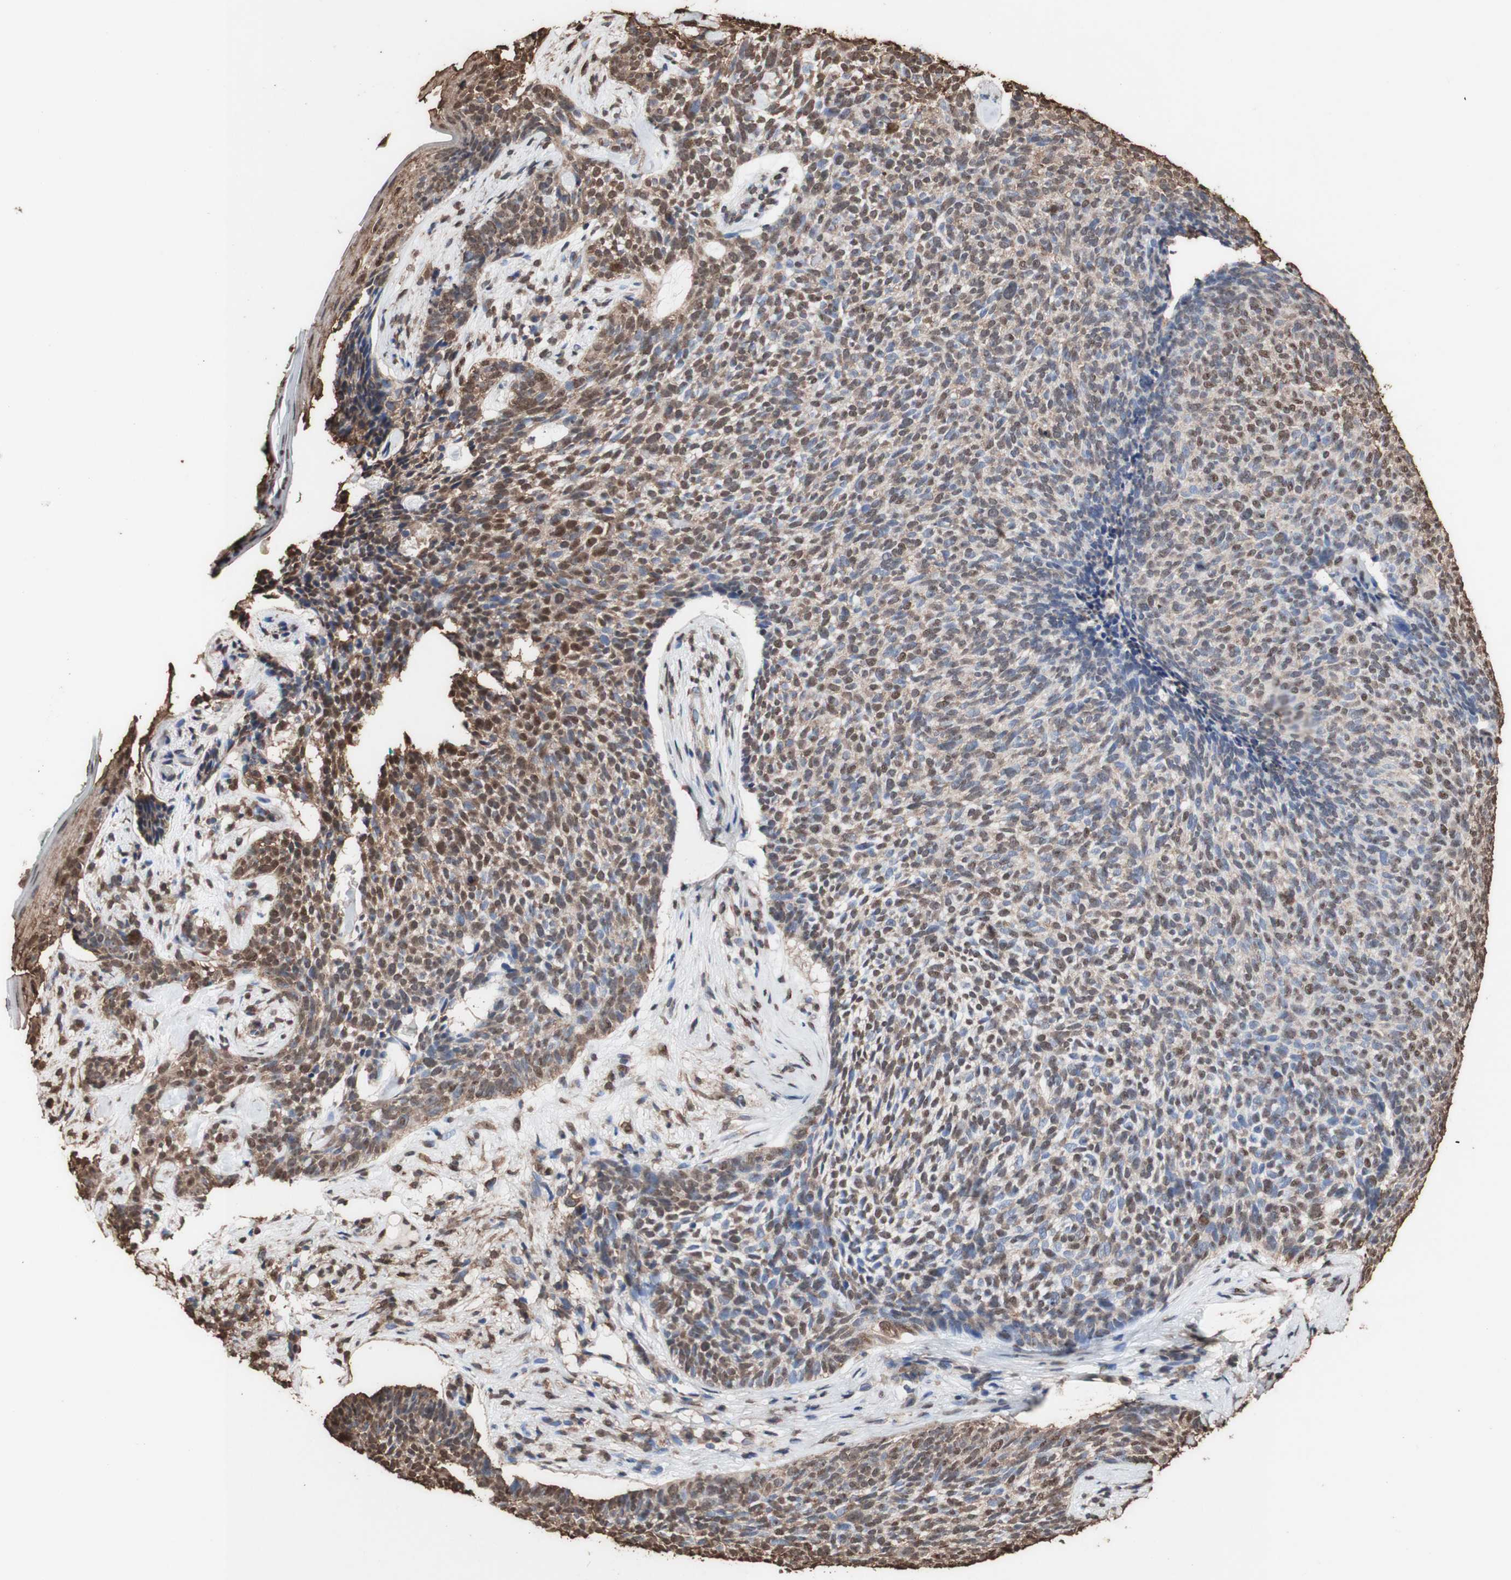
{"staining": {"intensity": "strong", "quantity": "25%-75%", "location": "cytoplasmic/membranous,nuclear"}, "tissue": "skin cancer", "cell_type": "Tumor cells", "image_type": "cancer", "snomed": [{"axis": "morphology", "description": "Basal cell carcinoma"}, {"axis": "topography", "description": "Skin"}], "caption": "Human basal cell carcinoma (skin) stained with a brown dye reveals strong cytoplasmic/membranous and nuclear positive staining in approximately 25%-75% of tumor cells.", "gene": "PIDD1", "patient": {"sex": "female", "age": 84}}